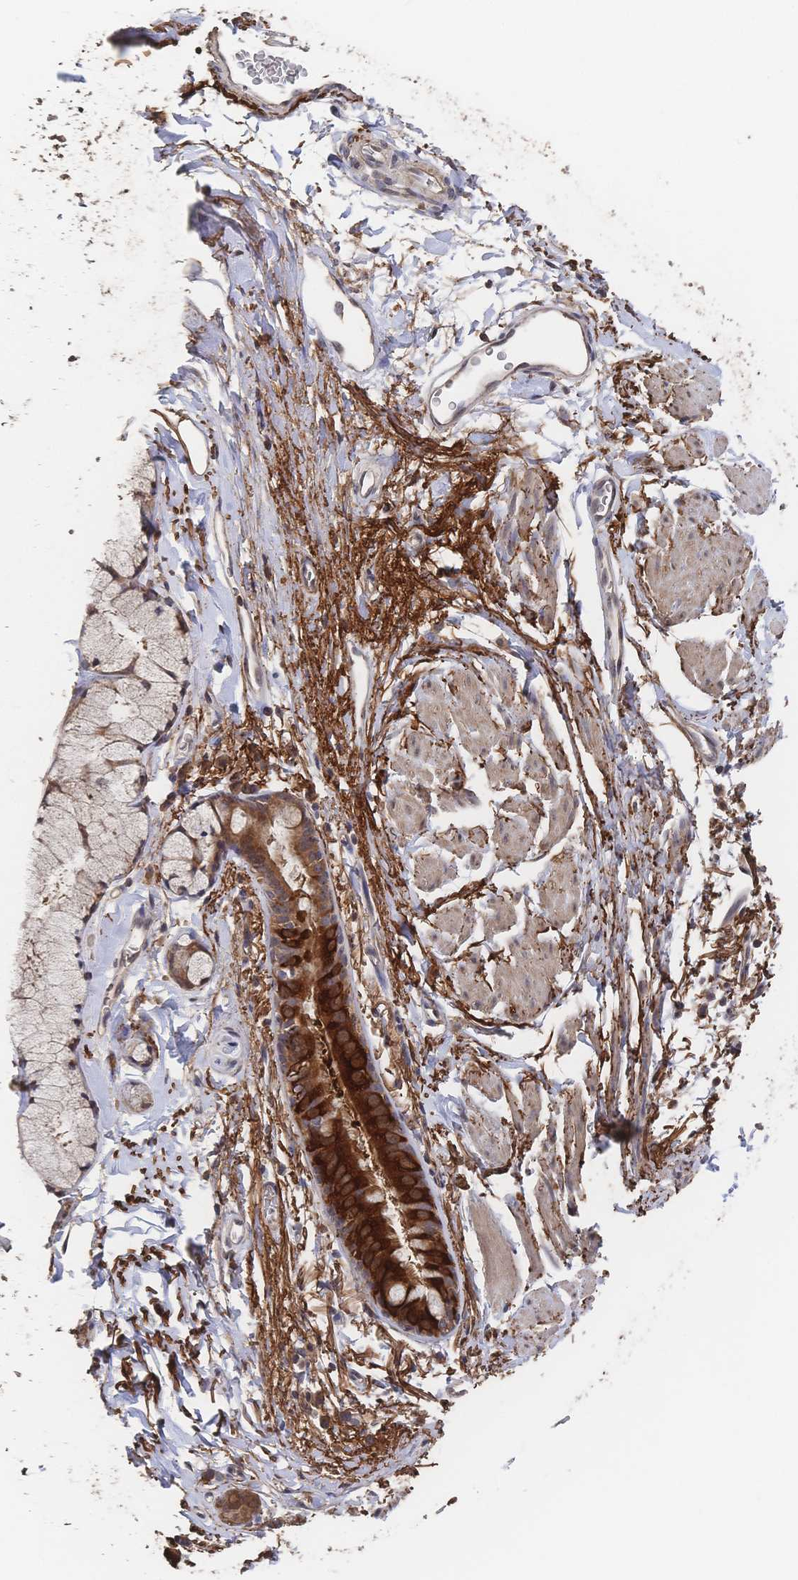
{"staining": {"intensity": "strong", "quantity": "25%-75%", "location": "cytoplasmic/membranous"}, "tissue": "bronchus", "cell_type": "Respiratory epithelial cells", "image_type": "normal", "snomed": [{"axis": "morphology", "description": "Normal tissue, NOS"}, {"axis": "topography", "description": "Bronchus"}], "caption": "The immunohistochemical stain labels strong cytoplasmic/membranous expression in respiratory epithelial cells of benign bronchus. (brown staining indicates protein expression, while blue staining denotes nuclei).", "gene": "DNAJA4", "patient": {"sex": "male", "age": 67}}